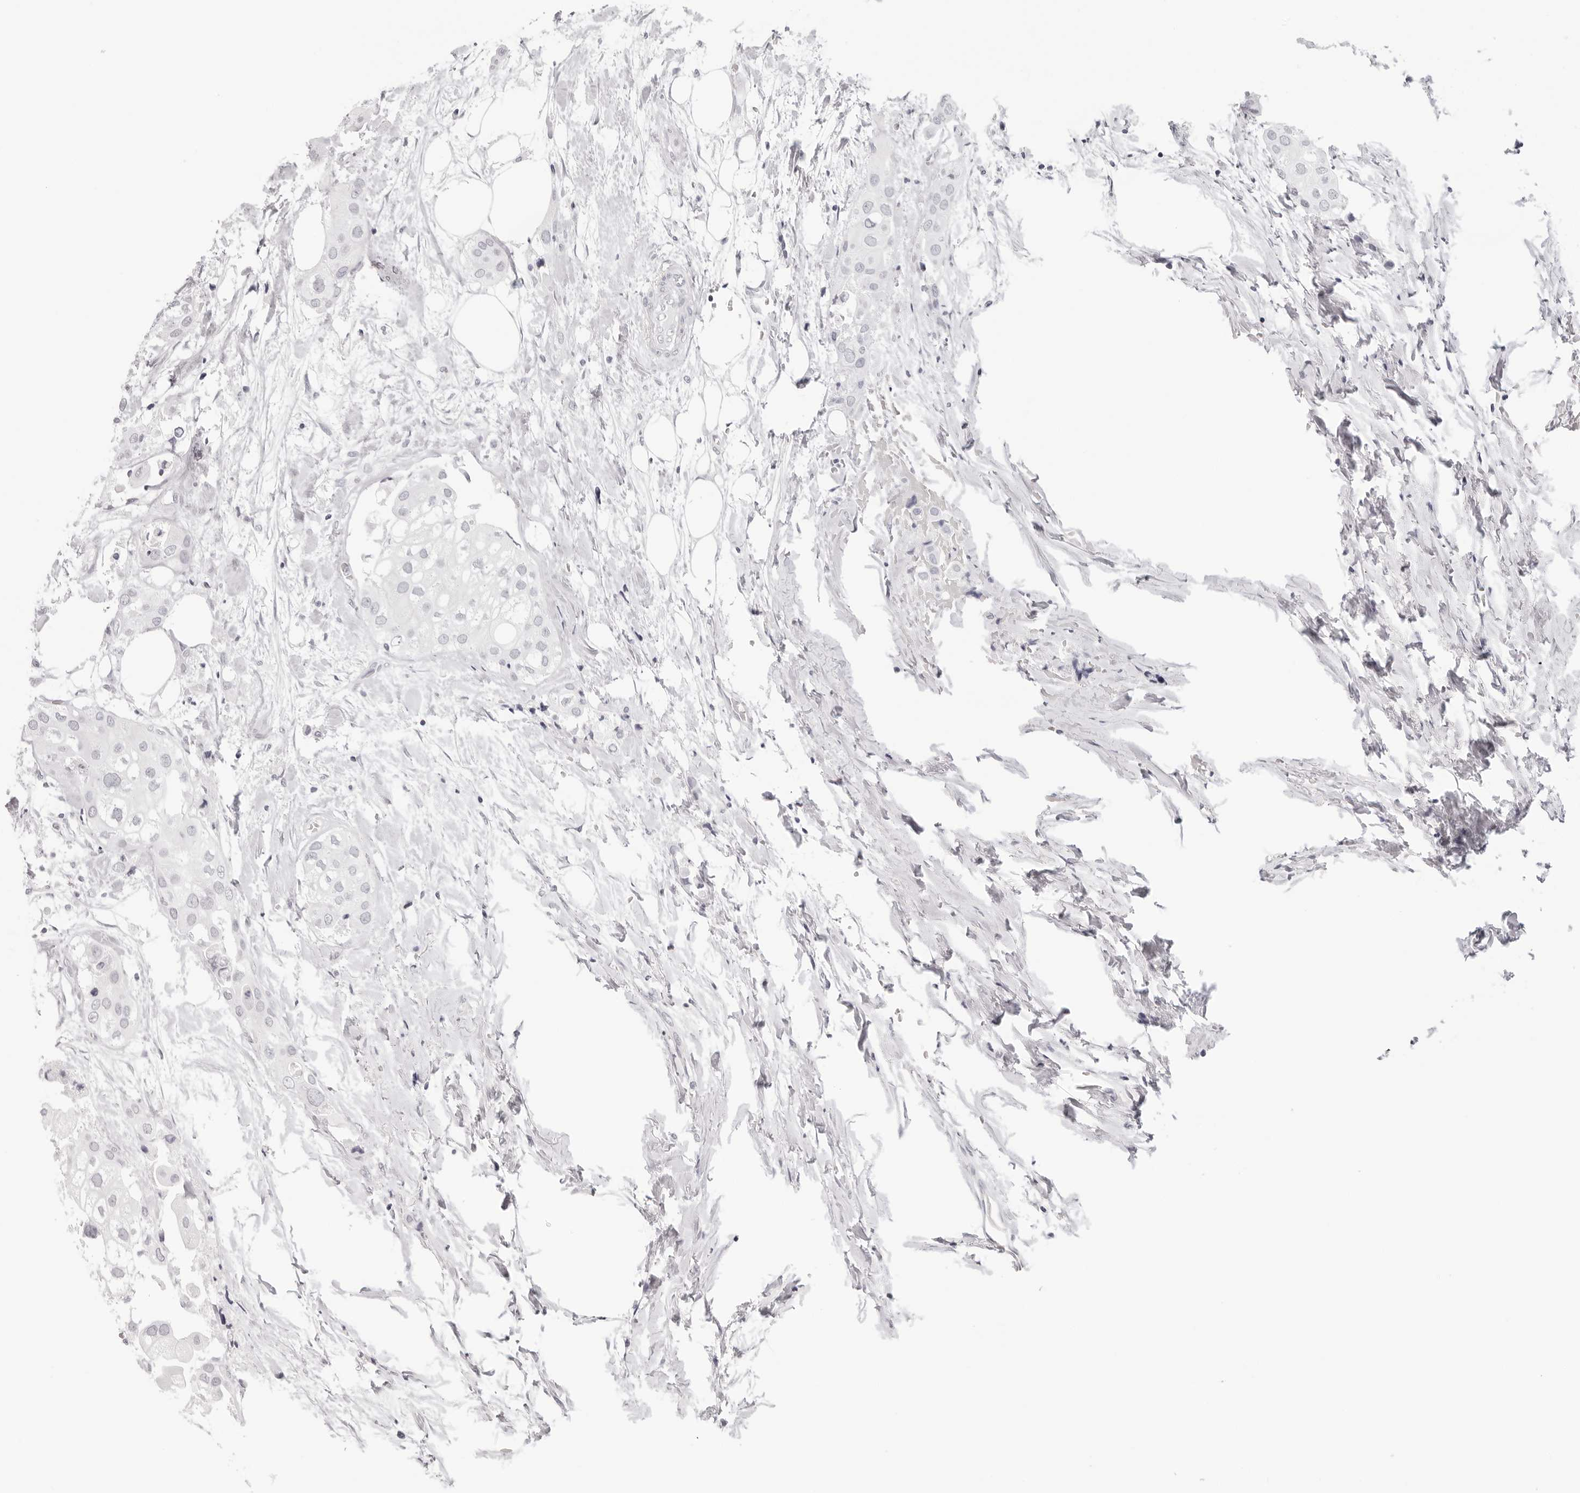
{"staining": {"intensity": "negative", "quantity": "none", "location": "none"}, "tissue": "urothelial cancer", "cell_type": "Tumor cells", "image_type": "cancer", "snomed": [{"axis": "morphology", "description": "Urothelial carcinoma, High grade"}, {"axis": "topography", "description": "Urinary bladder"}], "caption": "Tumor cells are negative for brown protein staining in urothelial cancer.", "gene": "CST5", "patient": {"sex": "male", "age": 64}}